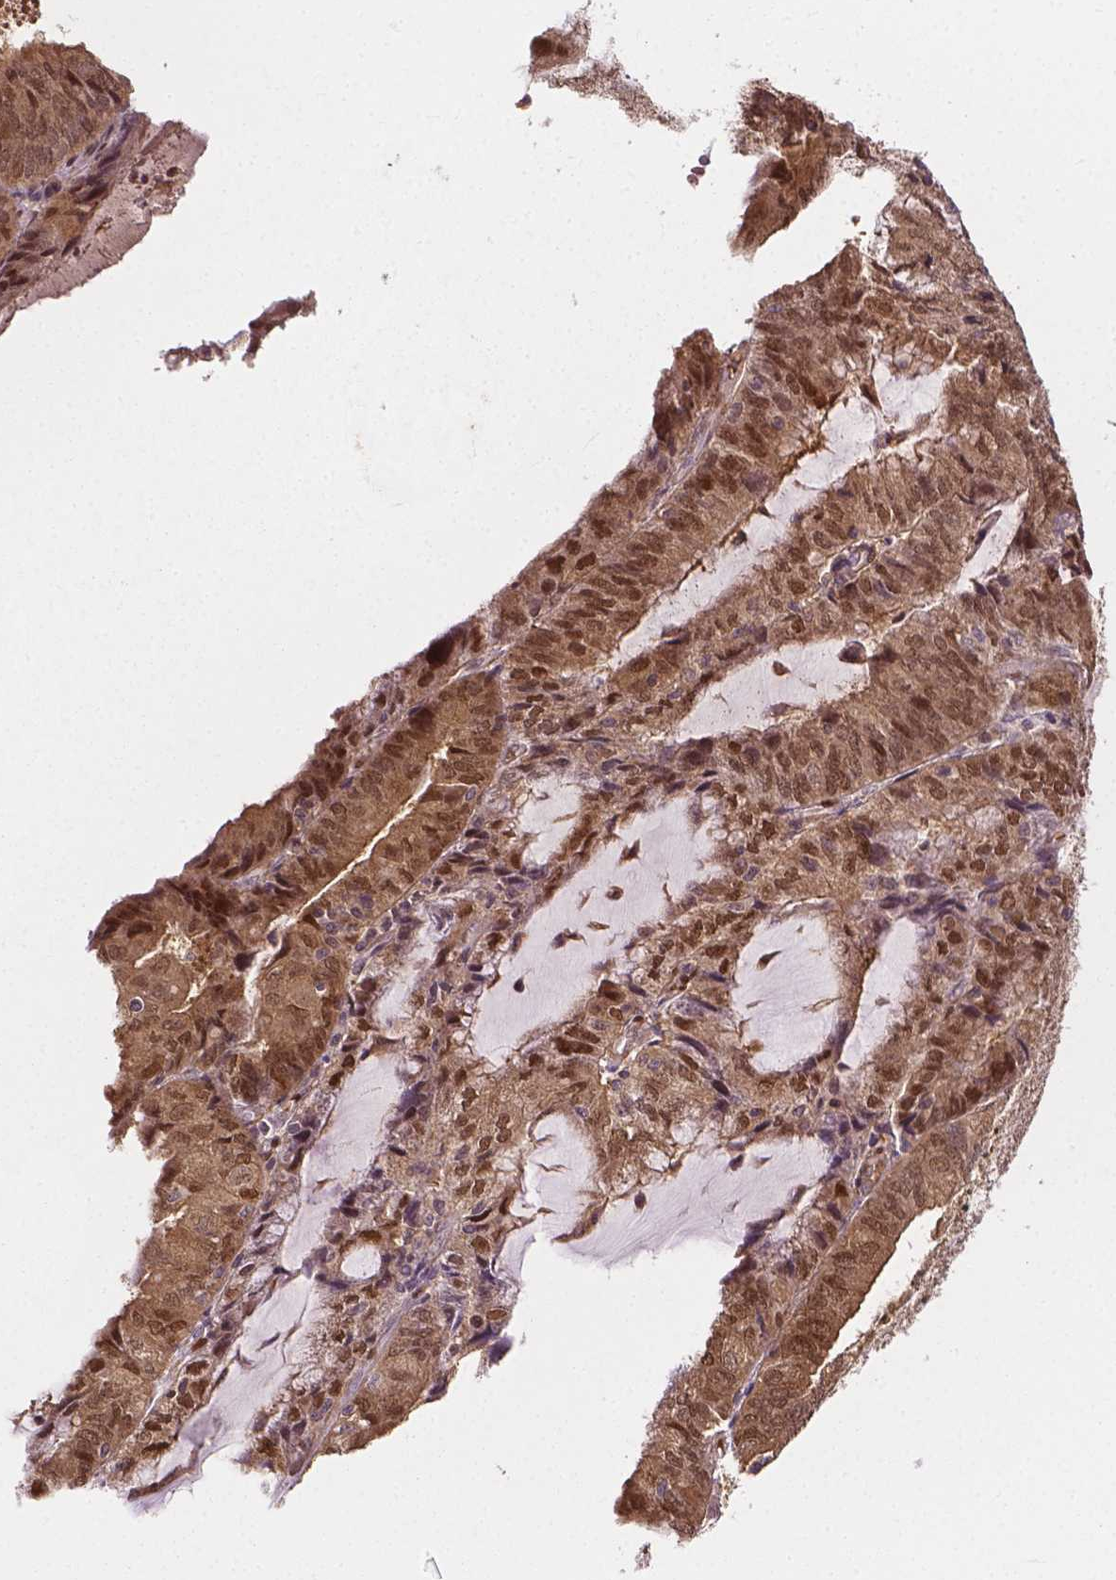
{"staining": {"intensity": "moderate", "quantity": ">75%", "location": "cytoplasmic/membranous,nuclear"}, "tissue": "endometrial cancer", "cell_type": "Tumor cells", "image_type": "cancer", "snomed": [{"axis": "morphology", "description": "Adenocarcinoma, NOS"}, {"axis": "topography", "description": "Endometrium"}], "caption": "There is medium levels of moderate cytoplasmic/membranous and nuclear positivity in tumor cells of endometrial cancer (adenocarcinoma), as demonstrated by immunohistochemical staining (brown color).", "gene": "YAP1", "patient": {"sex": "female", "age": 81}}